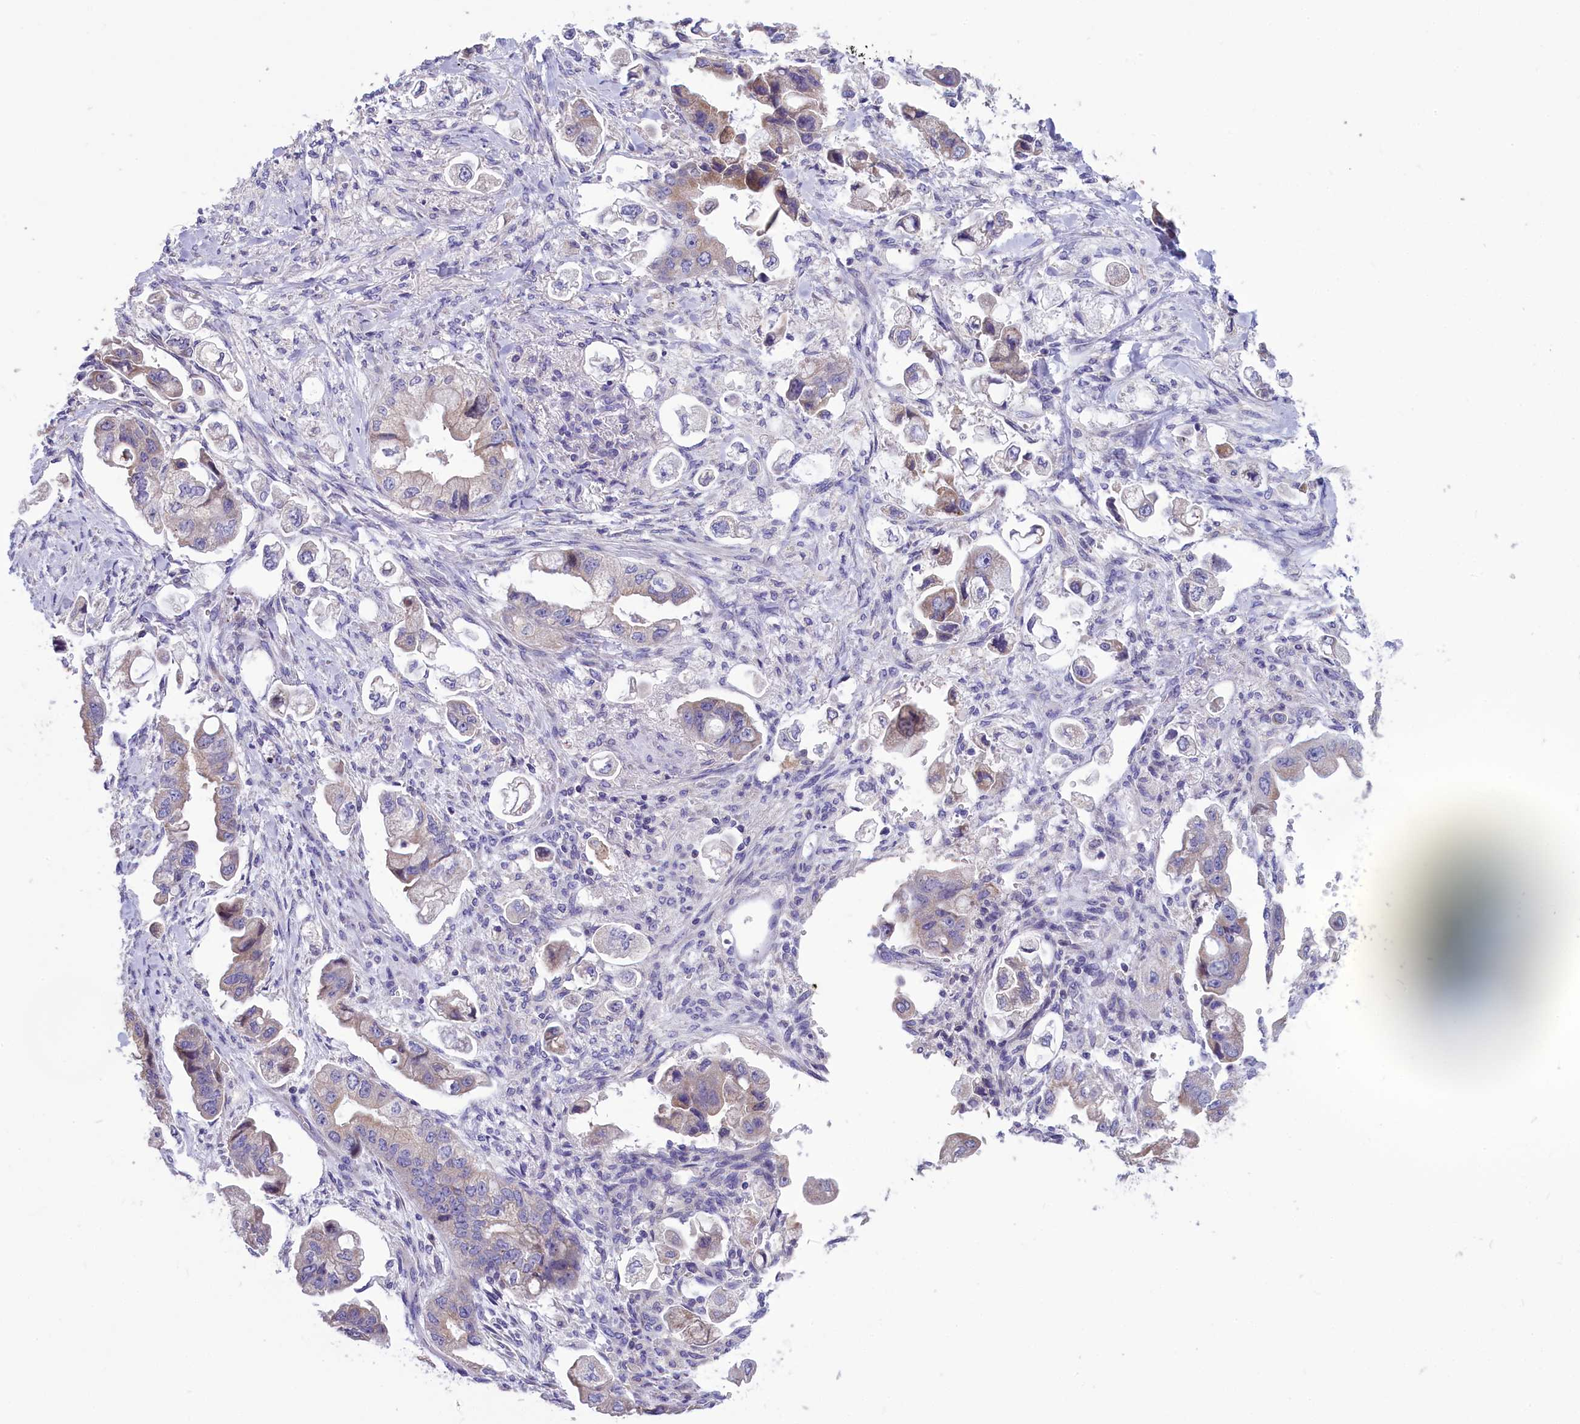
{"staining": {"intensity": "weak", "quantity": "<25%", "location": "cytoplasmic/membranous"}, "tissue": "stomach cancer", "cell_type": "Tumor cells", "image_type": "cancer", "snomed": [{"axis": "morphology", "description": "Adenocarcinoma, NOS"}, {"axis": "topography", "description": "Stomach"}], "caption": "Photomicrograph shows no protein positivity in tumor cells of stomach adenocarcinoma tissue.", "gene": "CYP2U1", "patient": {"sex": "male", "age": 62}}